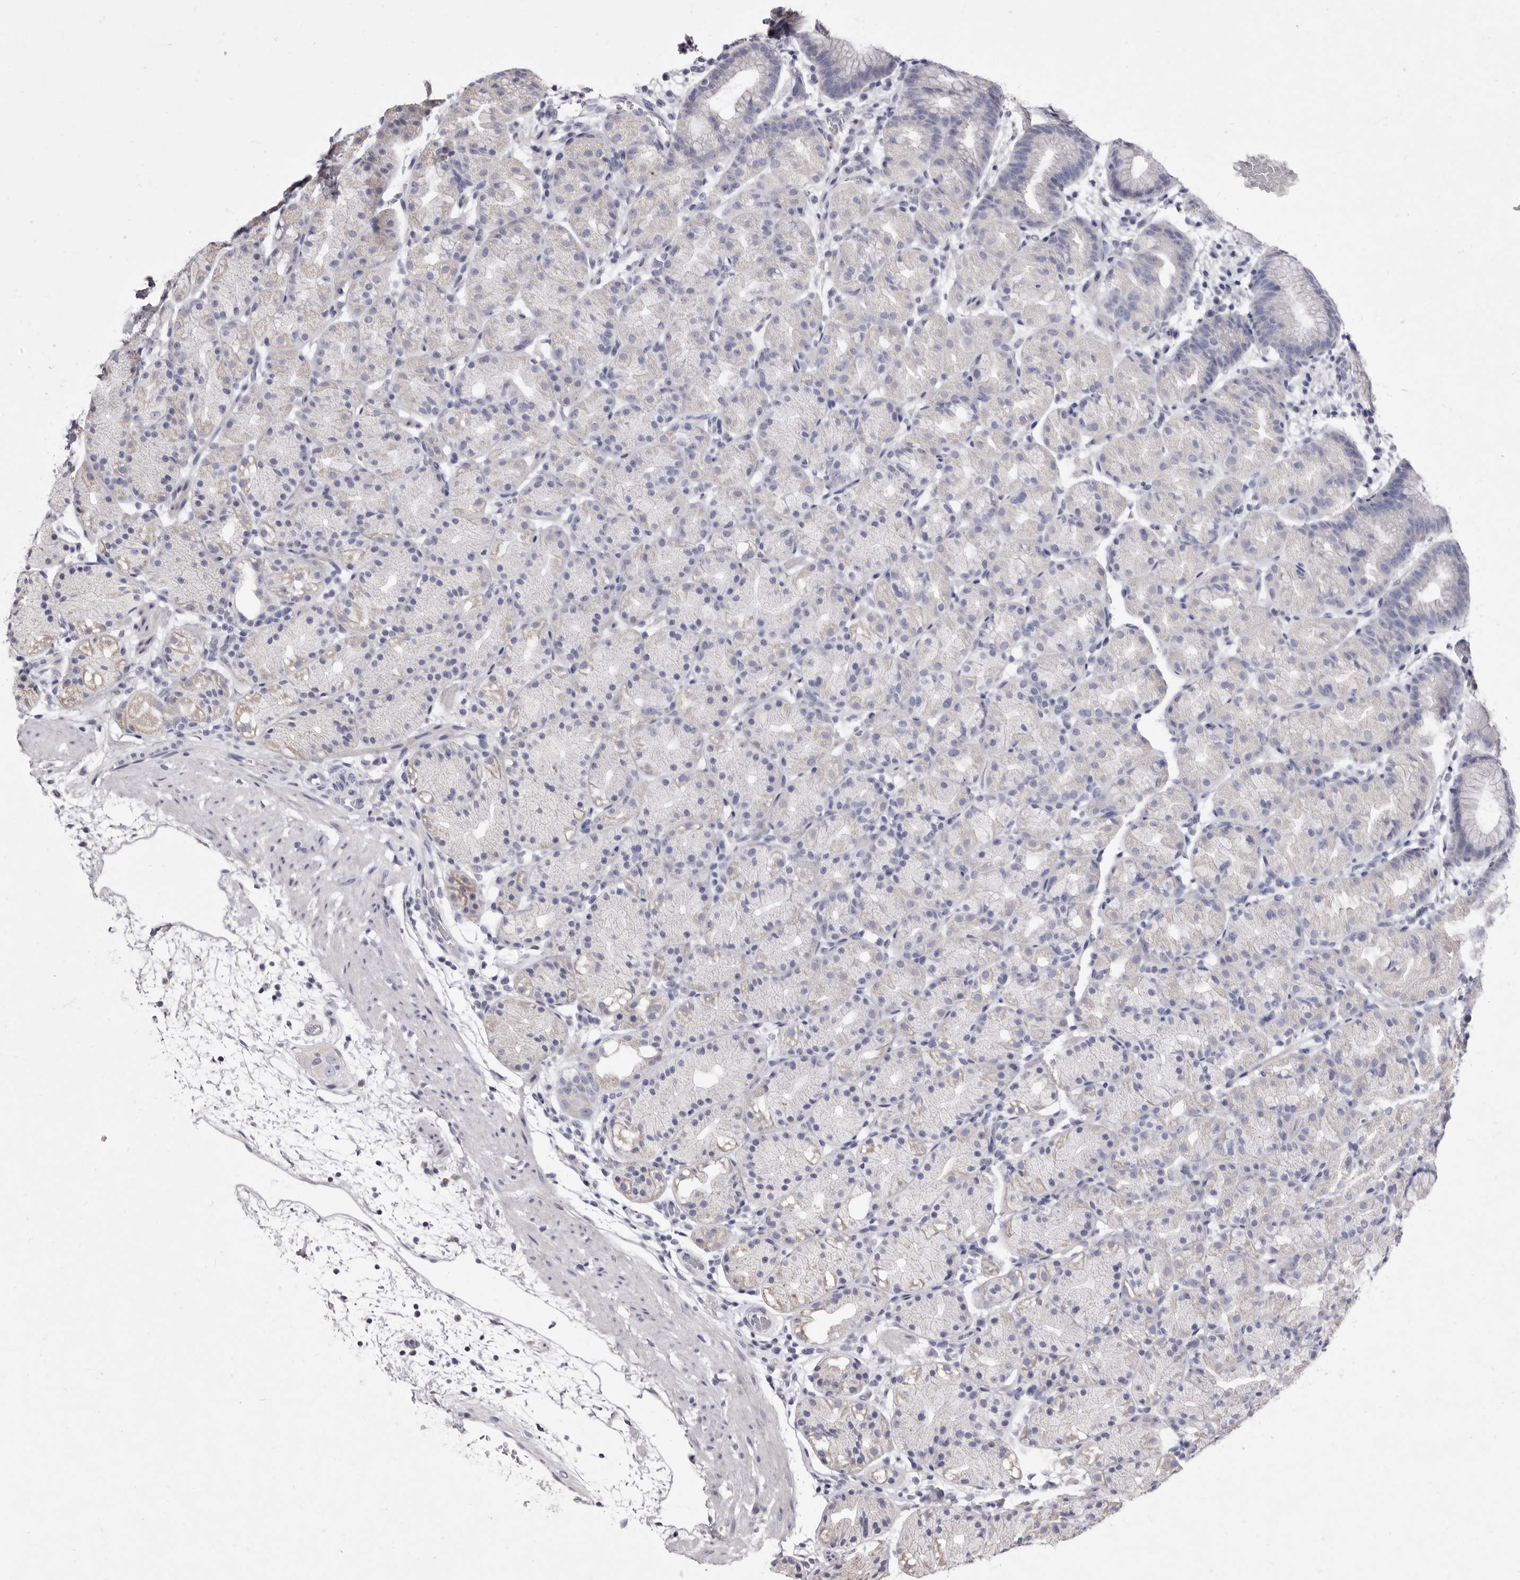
{"staining": {"intensity": "weak", "quantity": "<25%", "location": "cytoplasmic/membranous"}, "tissue": "stomach", "cell_type": "Glandular cells", "image_type": "normal", "snomed": [{"axis": "morphology", "description": "Normal tissue, NOS"}, {"axis": "topography", "description": "Stomach, upper"}], "caption": "Immunohistochemical staining of benign stomach demonstrates no significant staining in glandular cells.", "gene": "CYP2E1", "patient": {"sex": "male", "age": 48}}